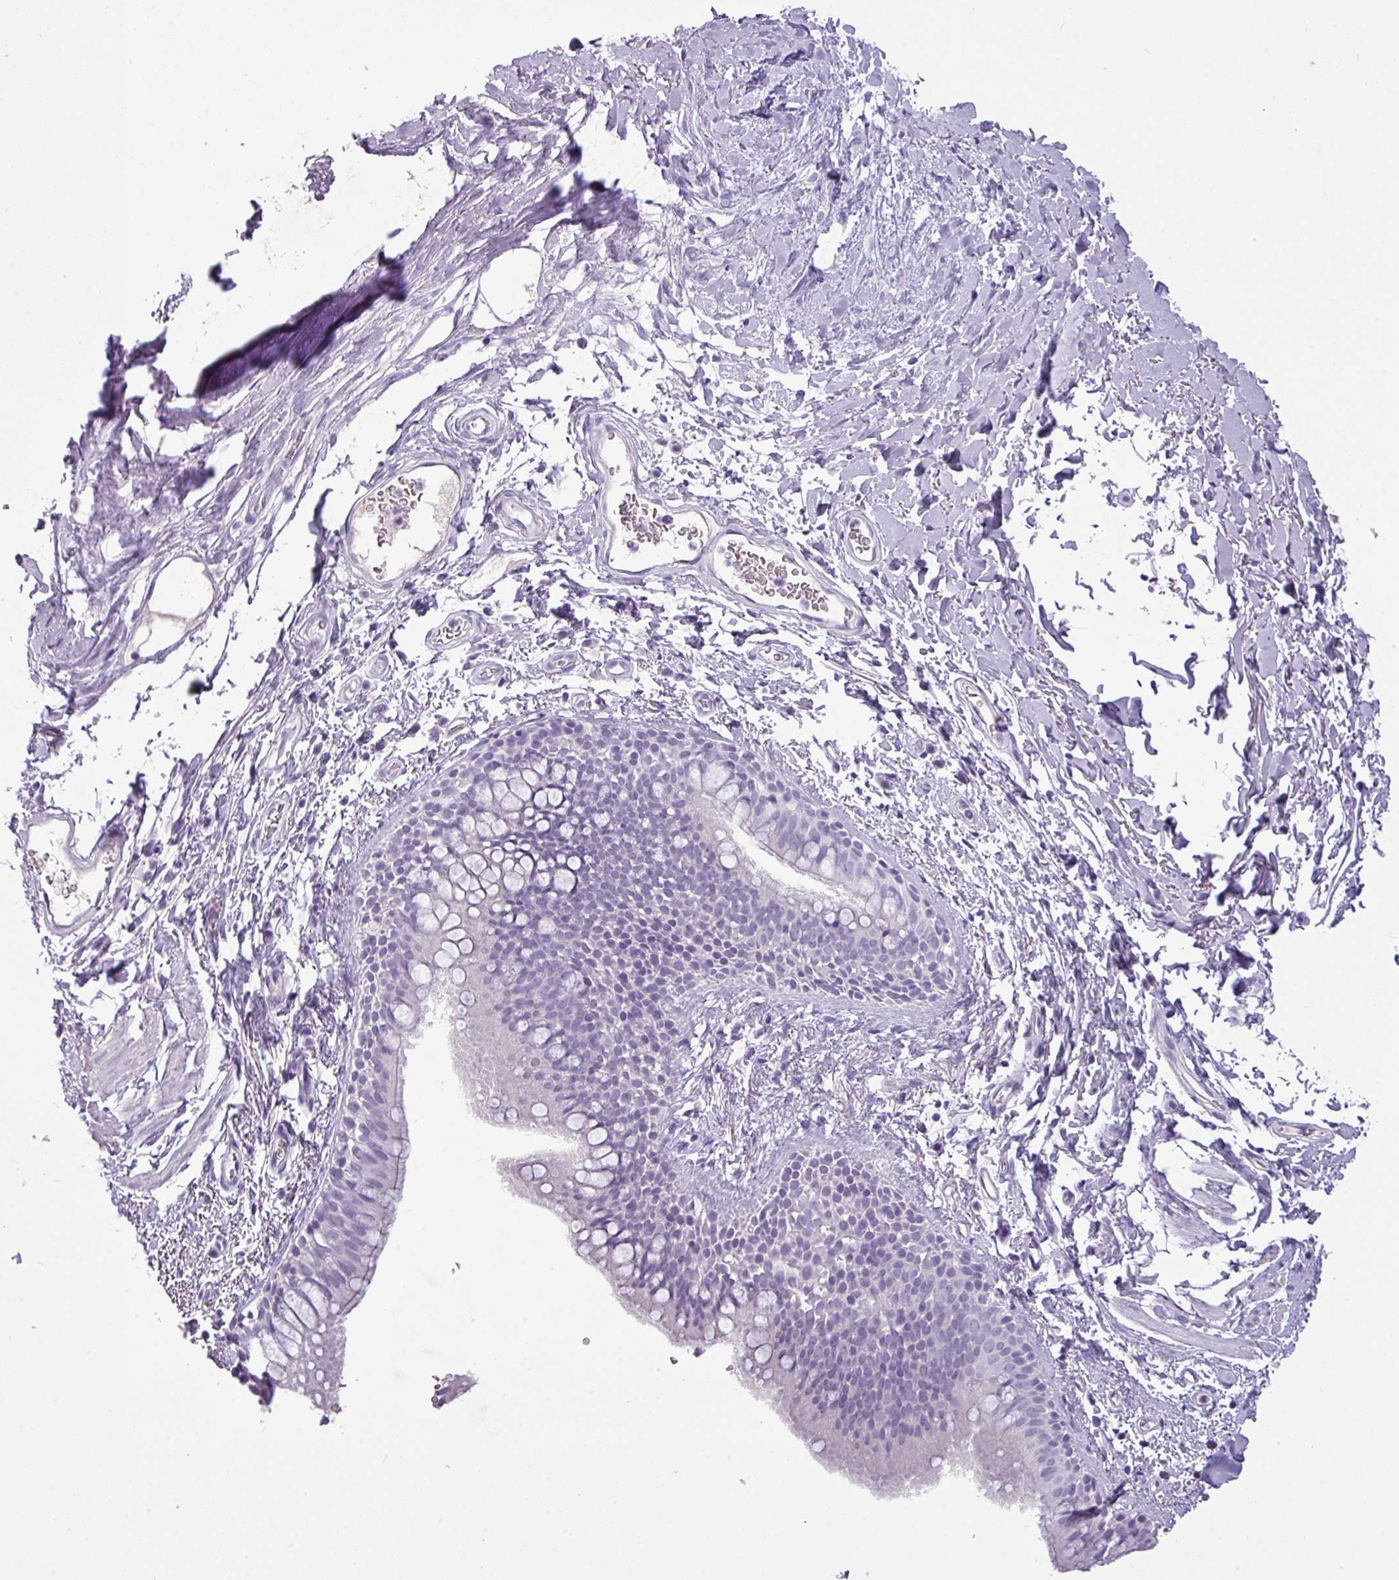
{"staining": {"intensity": "negative", "quantity": "none", "location": "none"}, "tissue": "bronchus", "cell_type": "Respiratory epithelial cells", "image_type": "normal", "snomed": [{"axis": "morphology", "description": "Normal tissue, NOS"}, {"axis": "morphology", "description": "Squamous cell carcinoma, NOS"}, {"axis": "topography", "description": "Bronchus"}, {"axis": "topography", "description": "Lung"}], "caption": "Immunohistochemistry histopathology image of unremarkable human bronchus stained for a protein (brown), which reveals no staining in respiratory epithelial cells. (DAB (3,3'-diaminobenzidine) immunohistochemistry (IHC) visualized using brightfield microscopy, high magnification).", "gene": "TMEM91", "patient": {"sex": "female", "age": 70}}